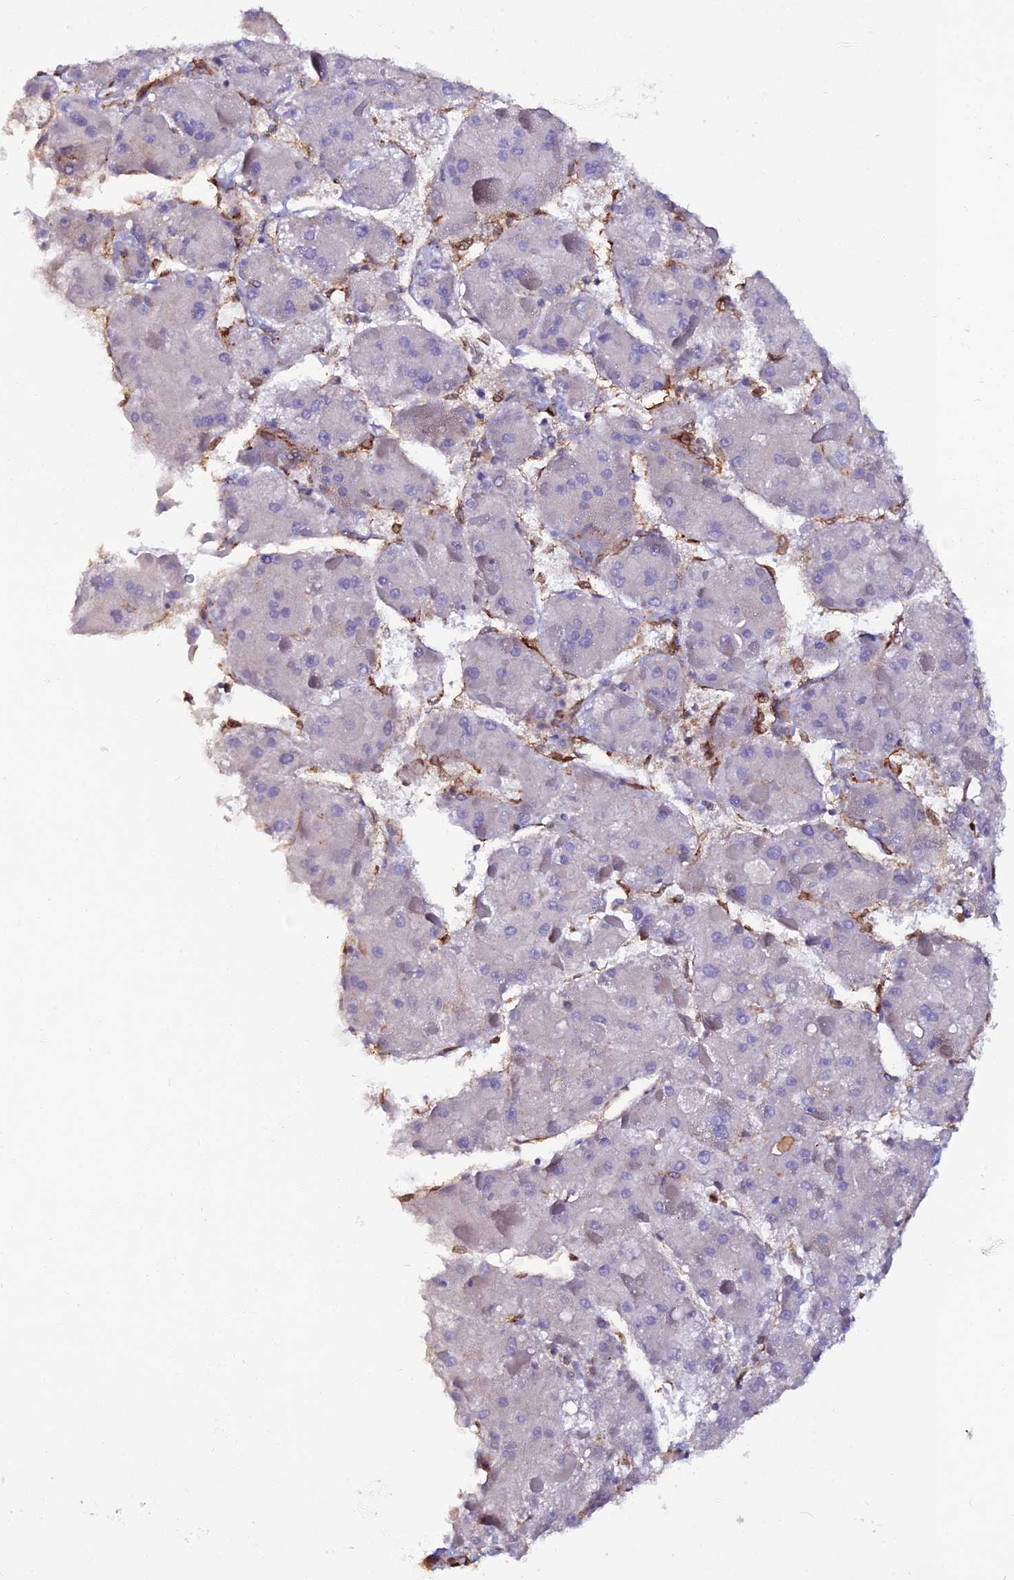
{"staining": {"intensity": "negative", "quantity": "none", "location": "none"}, "tissue": "liver cancer", "cell_type": "Tumor cells", "image_type": "cancer", "snomed": [{"axis": "morphology", "description": "Carcinoma, Hepatocellular, NOS"}, {"axis": "topography", "description": "Liver"}], "caption": "Liver hepatocellular carcinoma was stained to show a protein in brown. There is no significant expression in tumor cells. (Brightfield microscopy of DAB (3,3'-diaminobenzidine) immunohistochemistry at high magnification).", "gene": "TRPV2", "patient": {"sex": "female", "age": 73}}